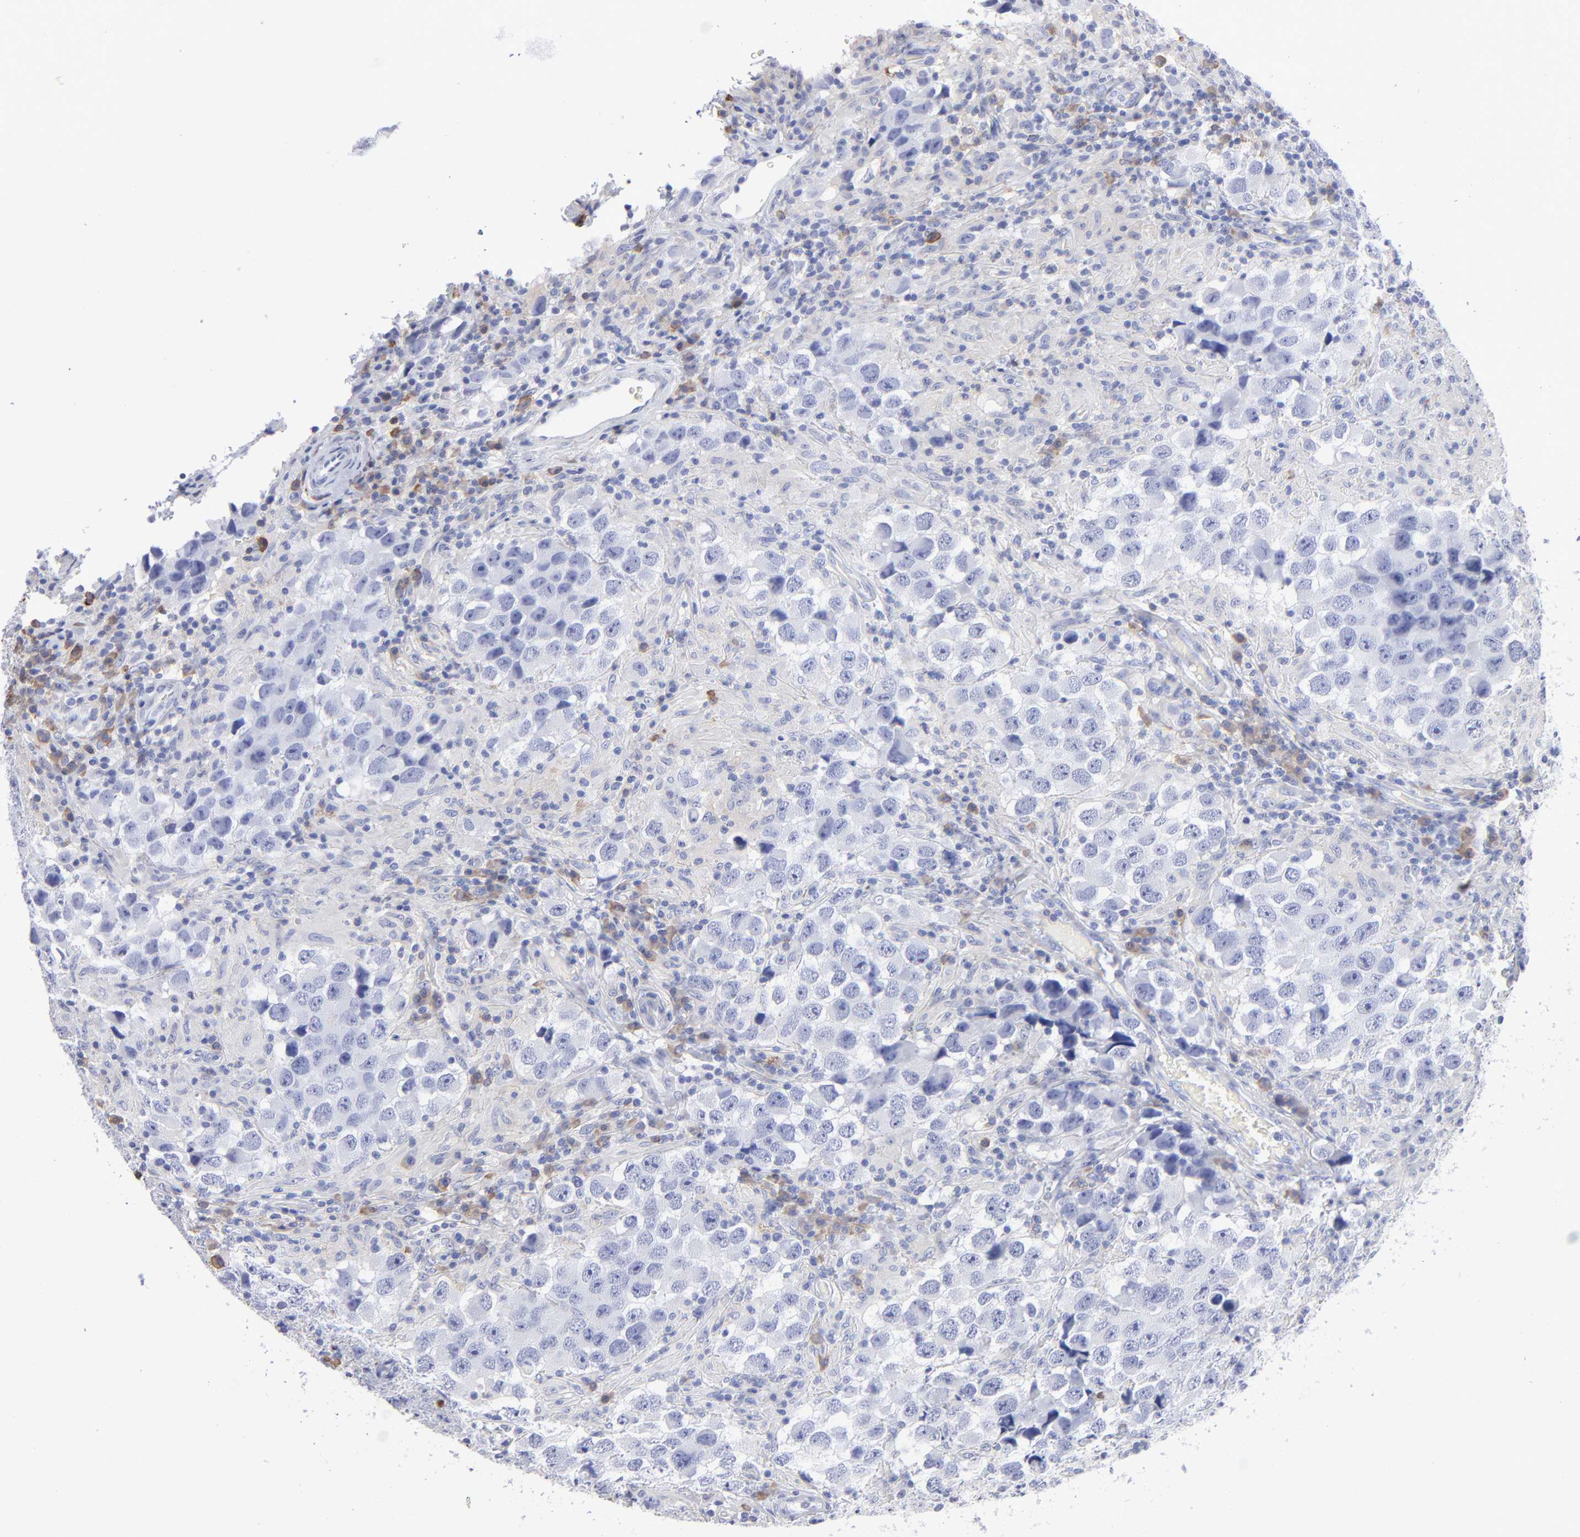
{"staining": {"intensity": "negative", "quantity": "none", "location": "none"}, "tissue": "testis cancer", "cell_type": "Tumor cells", "image_type": "cancer", "snomed": [{"axis": "morphology", "description": "Carcinoma, Embryonal, NOS"}, {"axis": "topography", "description": "Testis"}], "caption": "This is an immunohistochemistry (IHC) photomicrograph of human testis embryonal carcinoma. There is no staining in tumor cells.", "gene": "LAT2", "patient": {"sex": "male", "age": 21}}